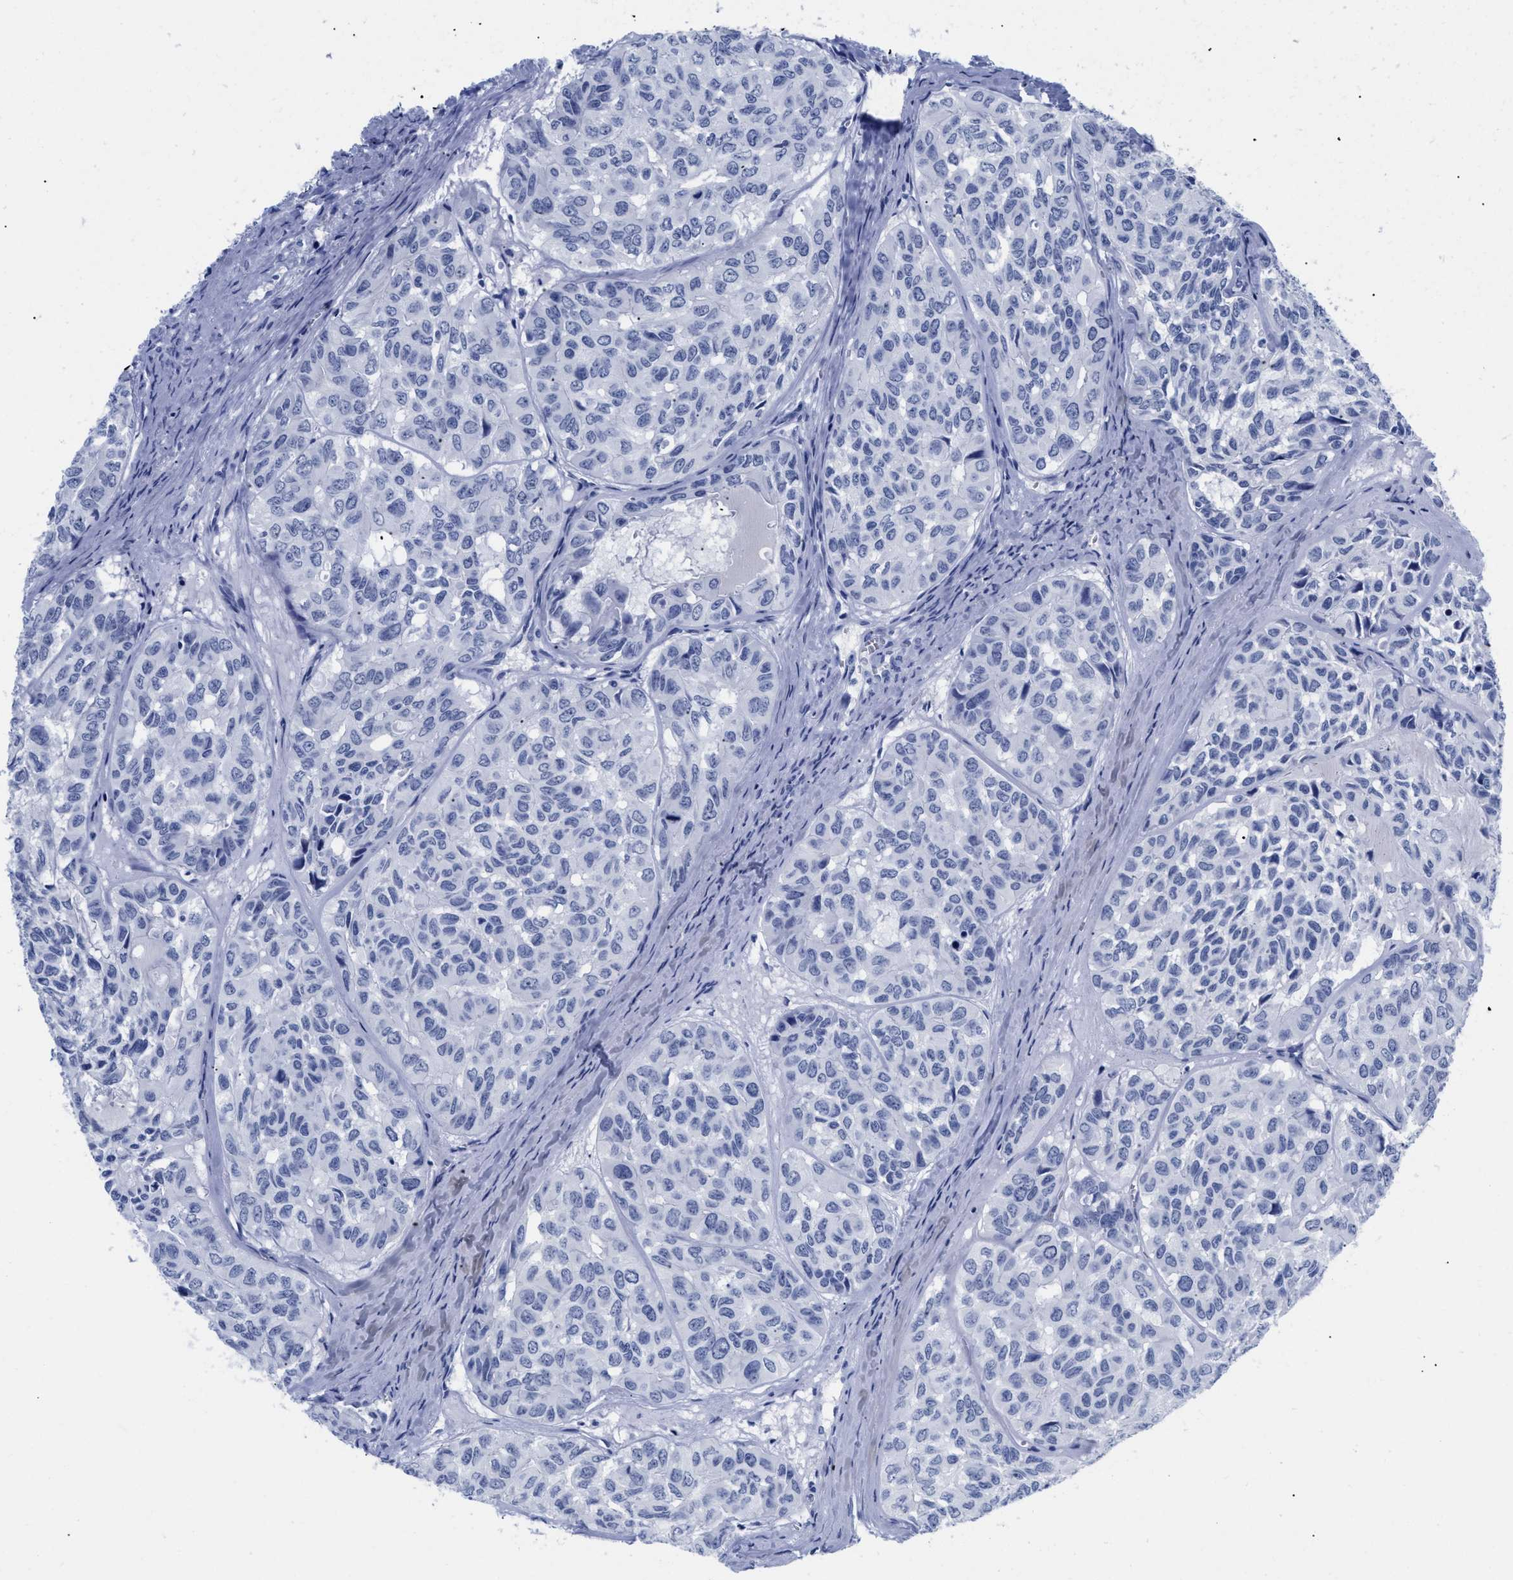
{"staining": {"intensity": "negative", "quantity": "none", "location": "none"}, "tissue": "head and neck cancer", "cell_type": "Tumor cells", "image_type": "cancer", "snomed": [{"axis": "morphology", "description": "Adenocarcinoma, NOS"}, {"axis": "topography", "description": "Salivary gland, NOS"}, {"axis": "topography", "description": "Head-Neck"}], "caption": "There is no significant expression in tumor cells of head and neck cancer.", "gene": "TREML1", "patient": {"sex": "female", "age": 76}}